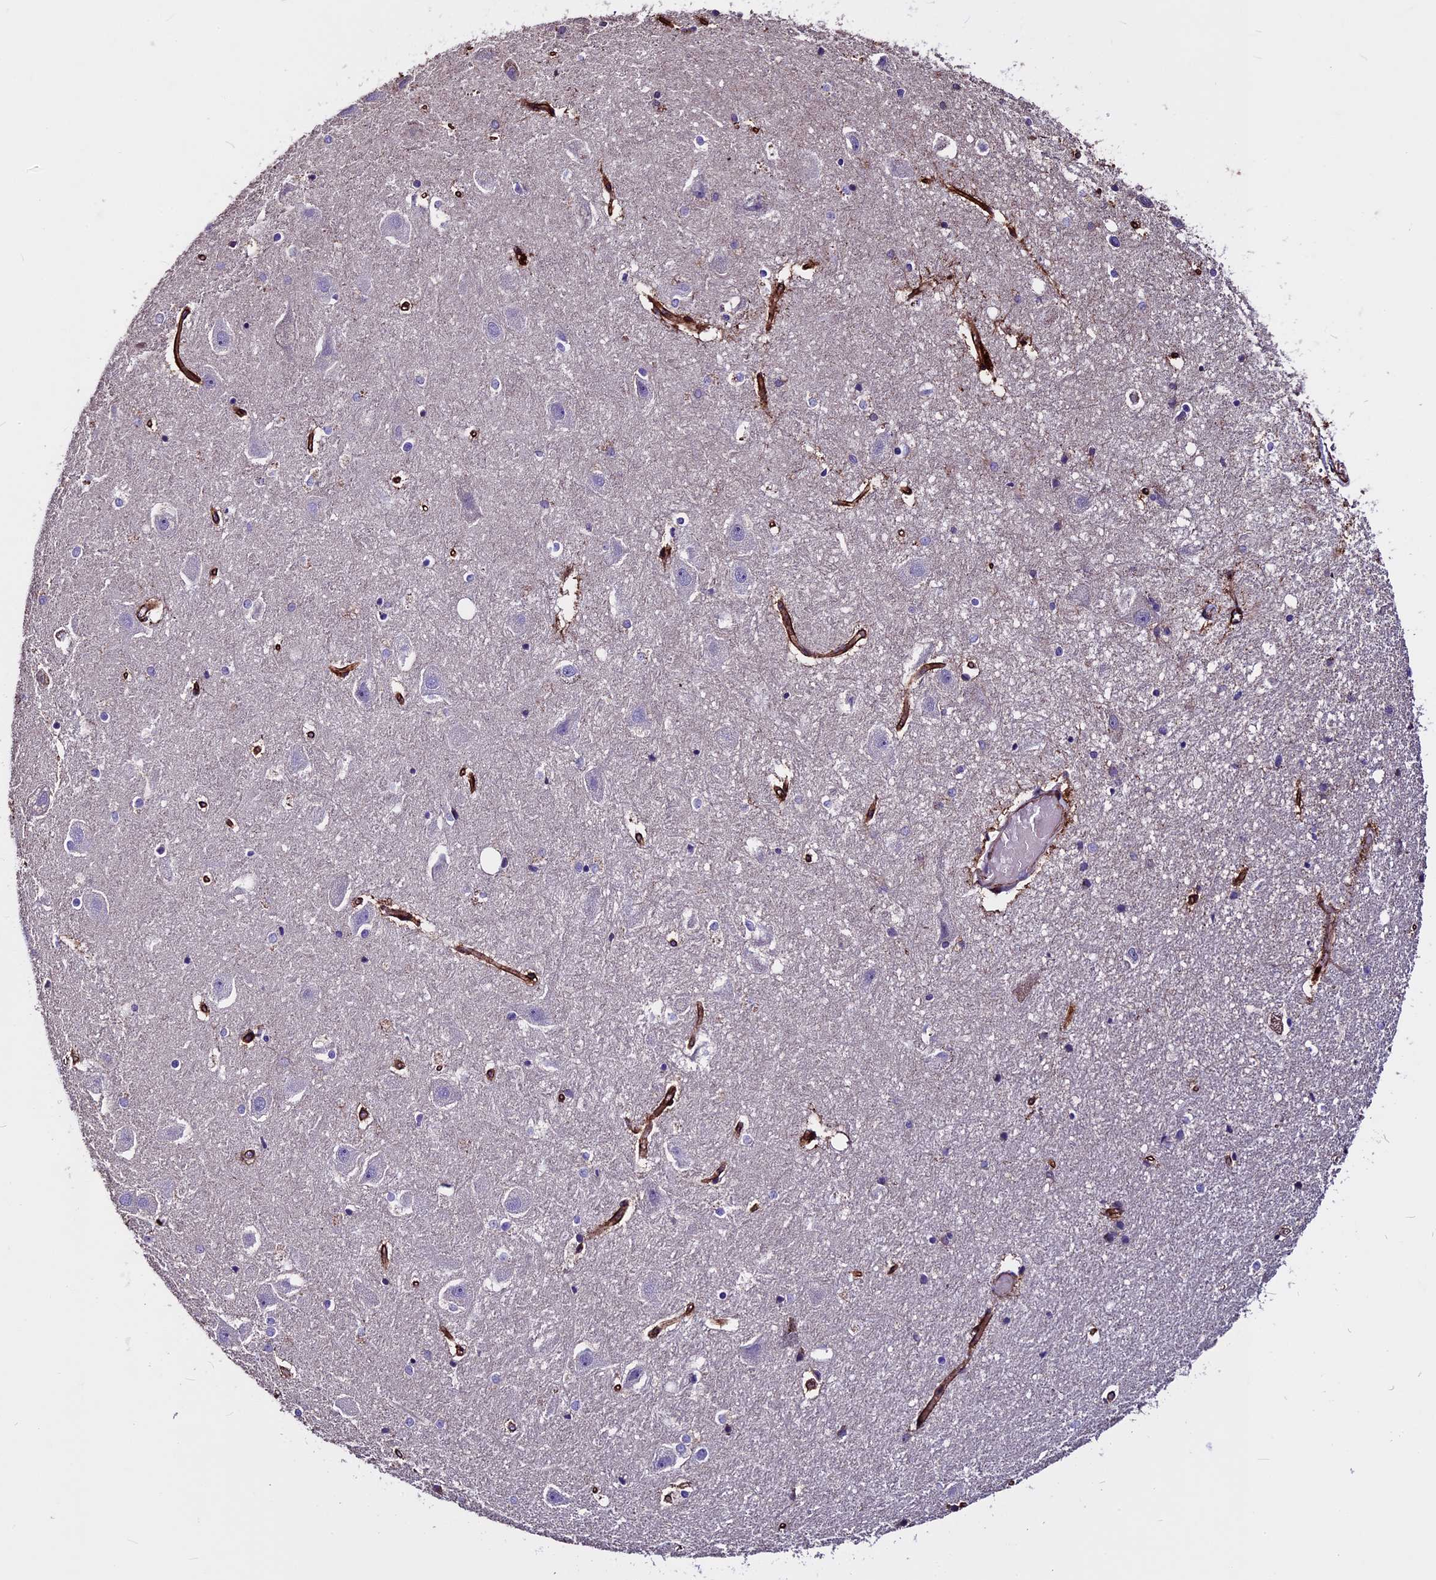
{"staining": {"intensity": "negative", "quantity": "none", "location": "none"}, "tissue": "hippocampus", "cell_type": "Glial cells", "image_type": "normal", "snomed": [{"axis": "morphology", "description": "Normal tissue, NOS"}, {"axis": "topography", "description": "Hippocampus"}], "caption": "This photomicrograph is of benign hippocampus stained with immunohistochemistry (IHC) to label a protein in brown with the nuclei are counter-stained blue. There is no staining in glial cells.", "gene": "EVA1B", "patient": {"sex": "female", "age": 52}}